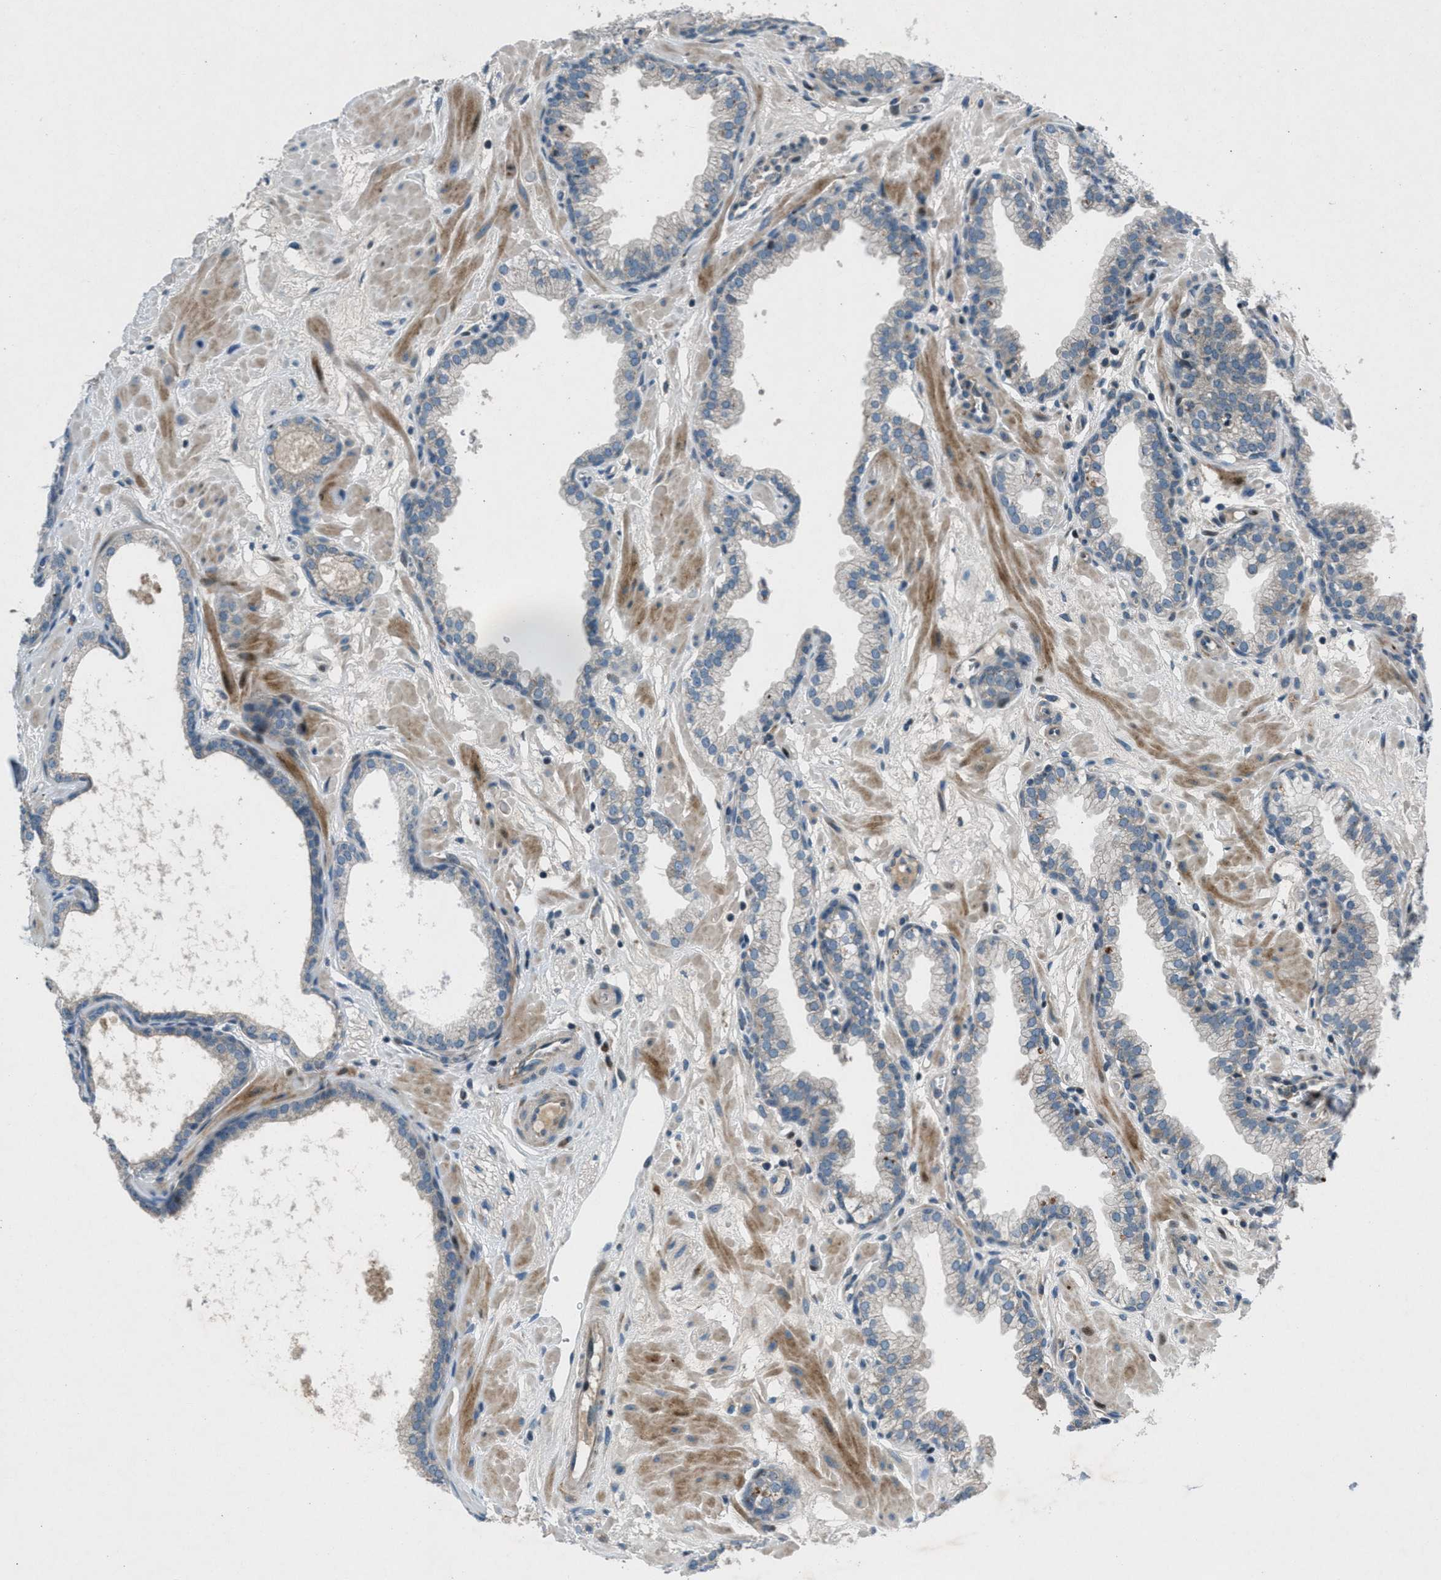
{"staining": {"intensity": "moderate", "quantity": "<25%", "location": "cytoplasmic/membranous"}, "tissue": "prostate", "cell_type": "Glandular cells", "image_type": "normal", "snomed": [{"axis": "morphology", "description": "Normal tissue, NOS"}, {"axis": "morphology", "description": "Urothelial carcinoma, Low grade"}, {"axis": "topography", "description": "Urinary bladder"}, {"axis": "topography", "description": "Prostate"}], "caption": "This histopathology image reveals immunohistochemistry staining of unremarkable human prostate, with low moderate cytoplasmic/membranous staining in approximately <25% of glandular cells.", "gene": "CLEC2D", "patient": {"sex": "male", "age": 60}}